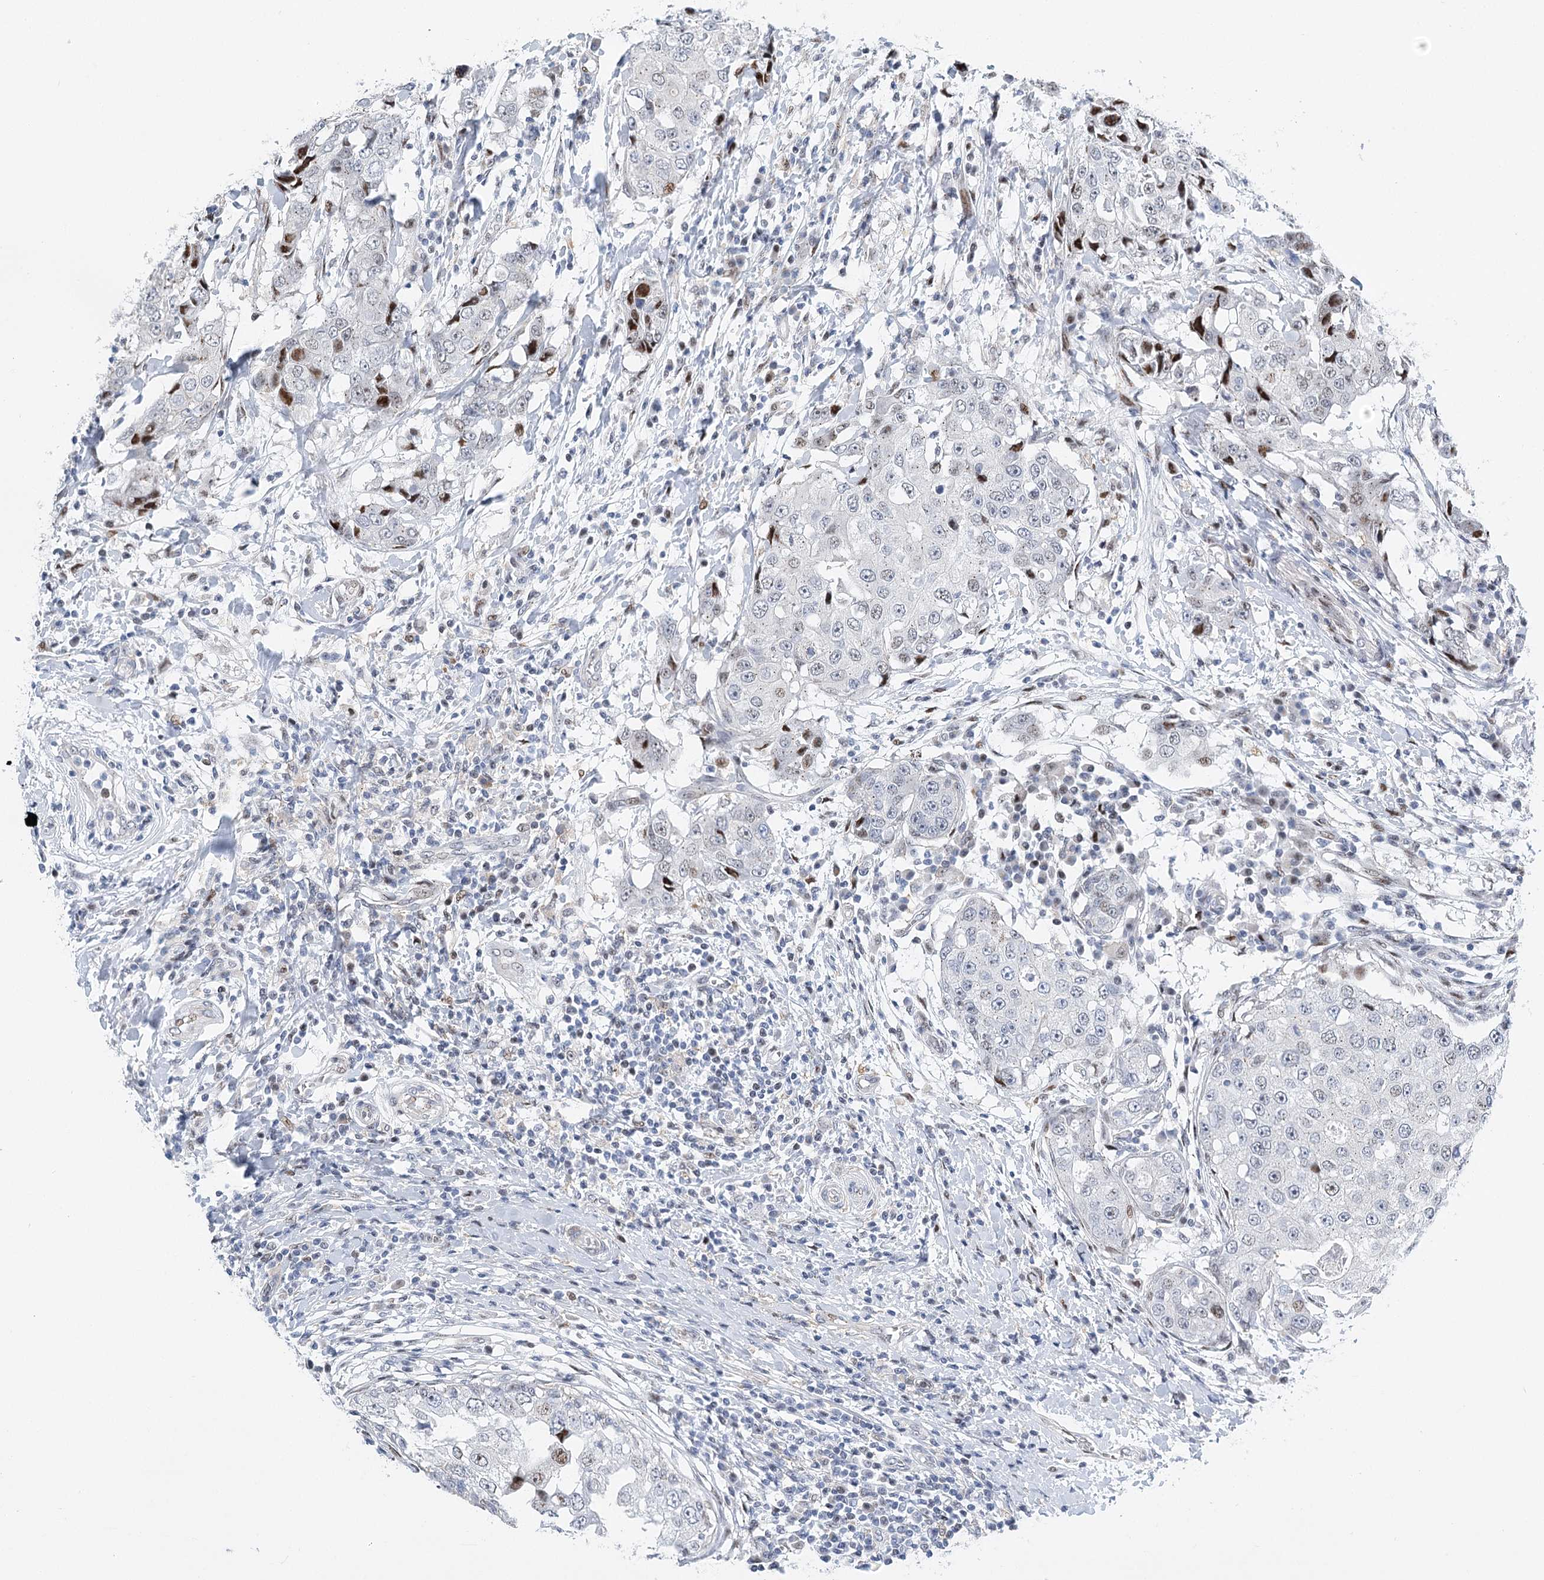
{"staining": {"intensity": "weak", "quantity": "25%-75%", "location": "nuclear"}, "tissue": "breast cancer", "cell_type": "Tumor cells", "image_type": "cancer", "snomed": [{"axis": "morphology", "description": "Duct carcinoma"}, {"axis": "topography", "description": "Breast"}], "caption": "High-magnification brightfield microscopy of breast cancer stained with DAB (brown) and counterstained with hematoxylin (blue). tumor cells exhibit weak nuclear positivity is identified in about25%-75% of cells.", "gene": "CAMTA1", "patient": {"sex": "female", "age": 27}}